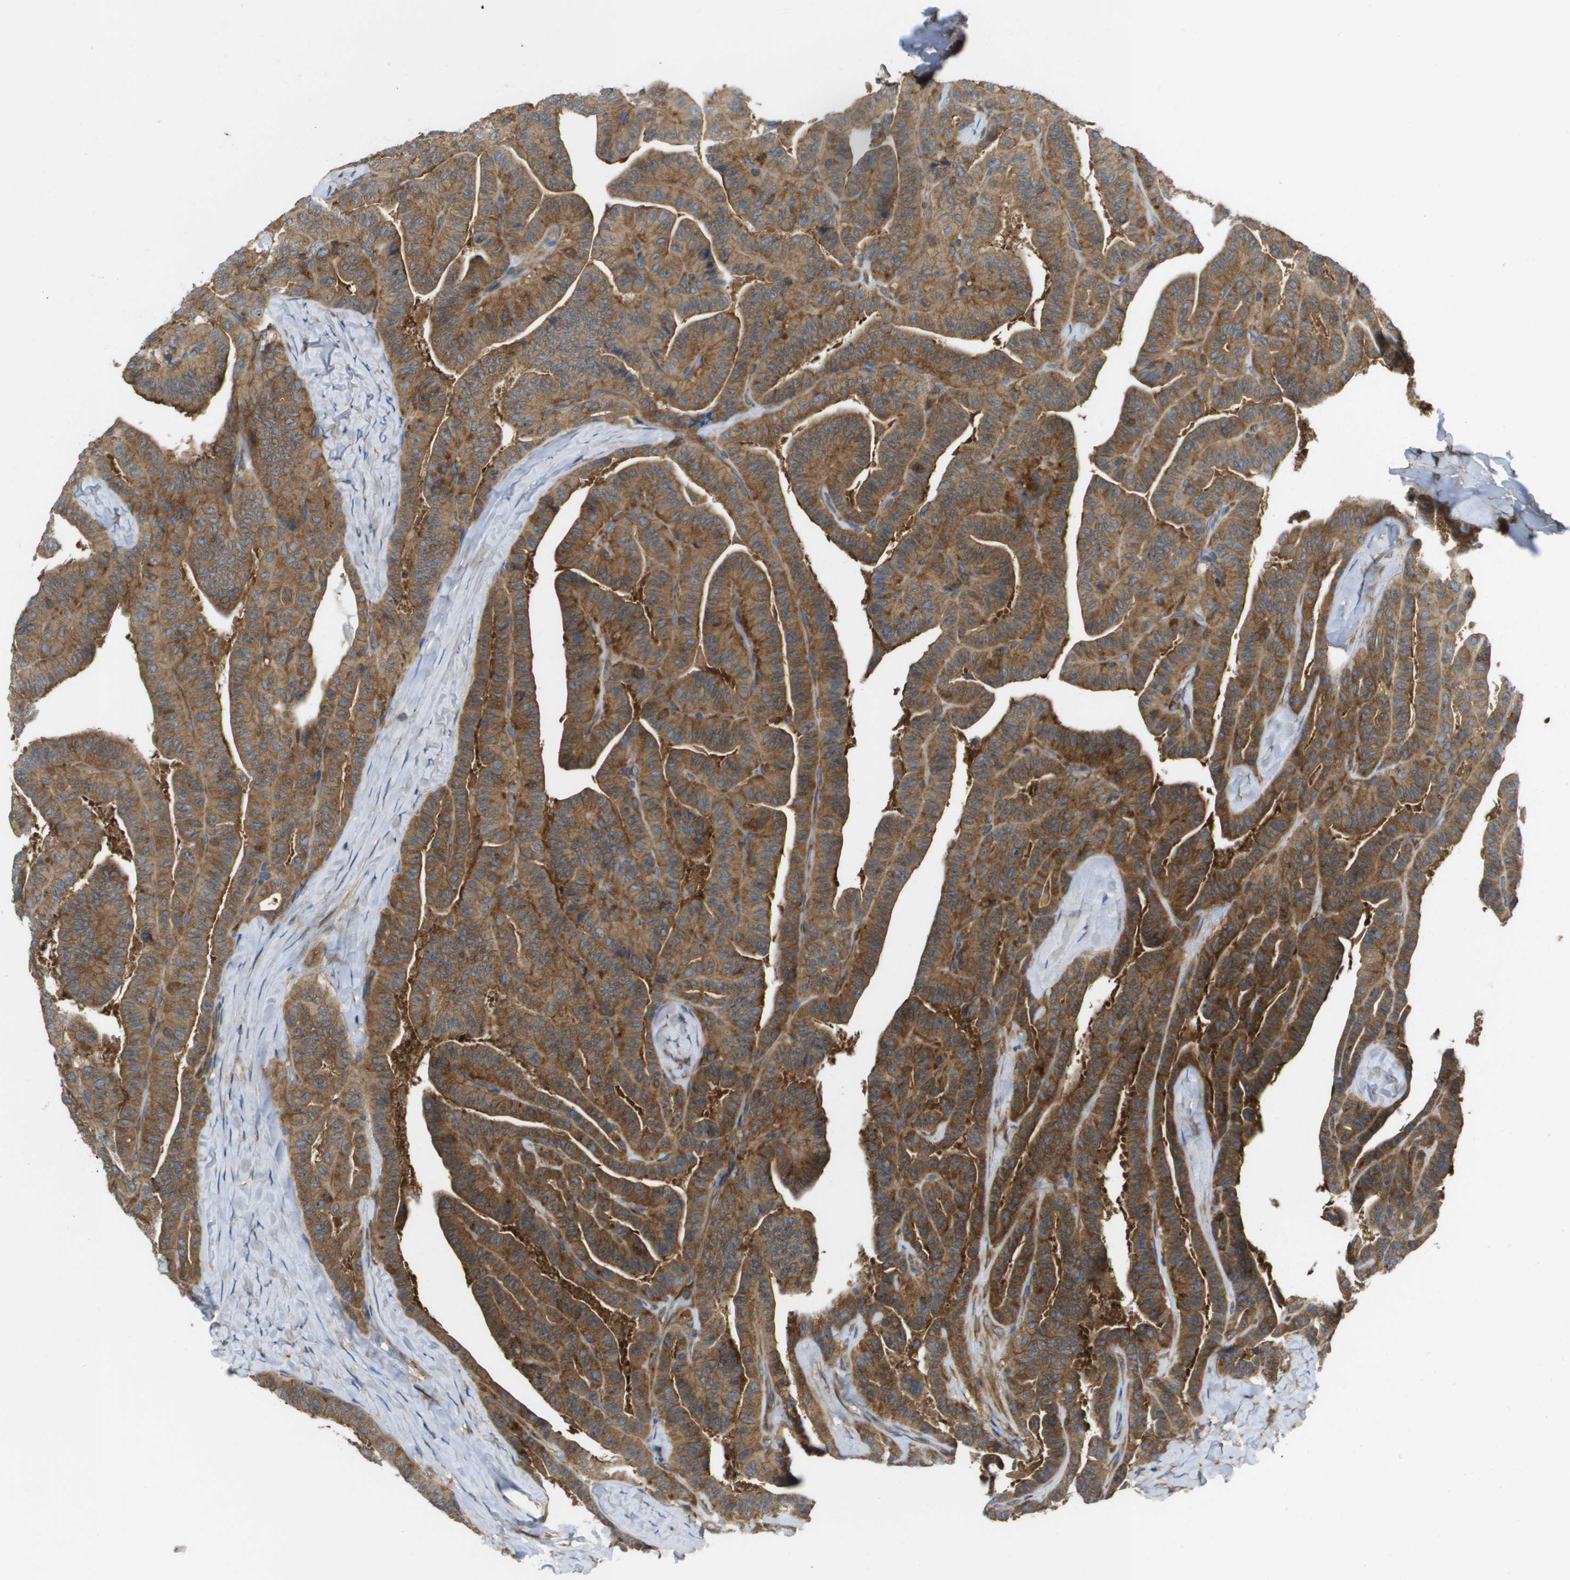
{"staining": {"intensity": "moderate", "quantity": ">75%", "location": "cytoplasmic/membranous"}, "tissue": "thyroid cancer", "cell_type": "Tumor cells", "image_type": "cancer", "snomed": [{"axis": "morphology", "description": "Papillary adenocarcinoma, NOS"}, {"axis": "topography", "description": "Thyroid gland"}], "caption": "A high-resolution image shows IHC staining of thyroid papillary adenocarcinoma, which shows moderate cytoplasmic/membranous staining in about >75% of tumor cells. Immunohistochemistry (ihc) stains the protein in brown and the nuclei are stained blue.", "gene": "EIF4G2", "patient": {"sex": "male", "age": 77}}